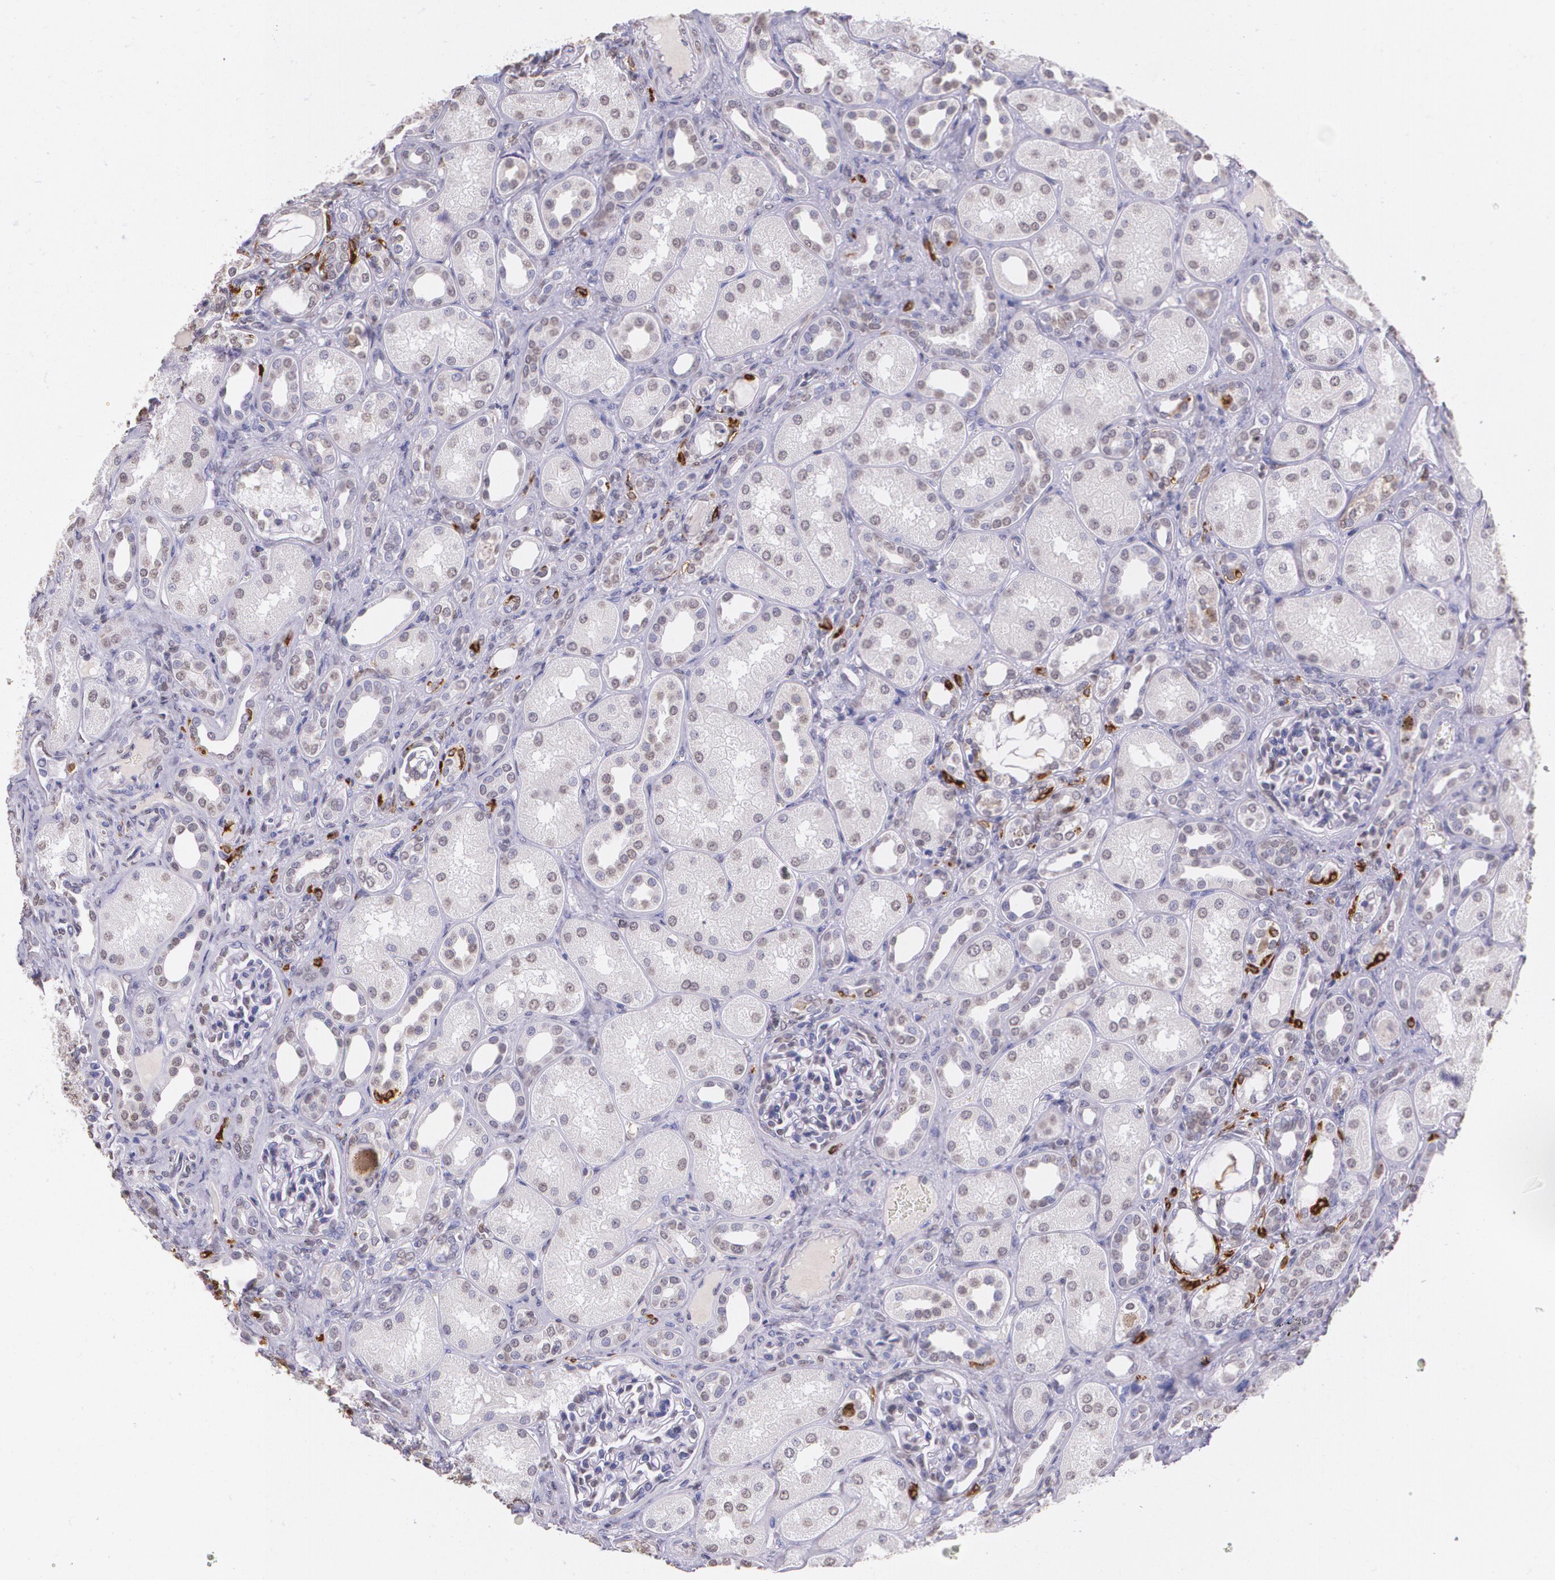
{"staining": {"intensity": "negative", "quantity": "none", "location": "none"}, "tissue": "kidney", "cell_type": "Cells in glomeruli", "image_type": "normal", "snomed": [{"axis": "morphology", "description": "Normal tissue, NOS"}, {"axis": "topography", "description": "Kidney"}], "caption": "Immunohistochemistry micrograph of unremarkable kidney: human kidney stained with DAB shows no significant protein staining in cells in glomeruli.", "gene": "RTN1", "patient": {"sex": "male", "age": 7}}